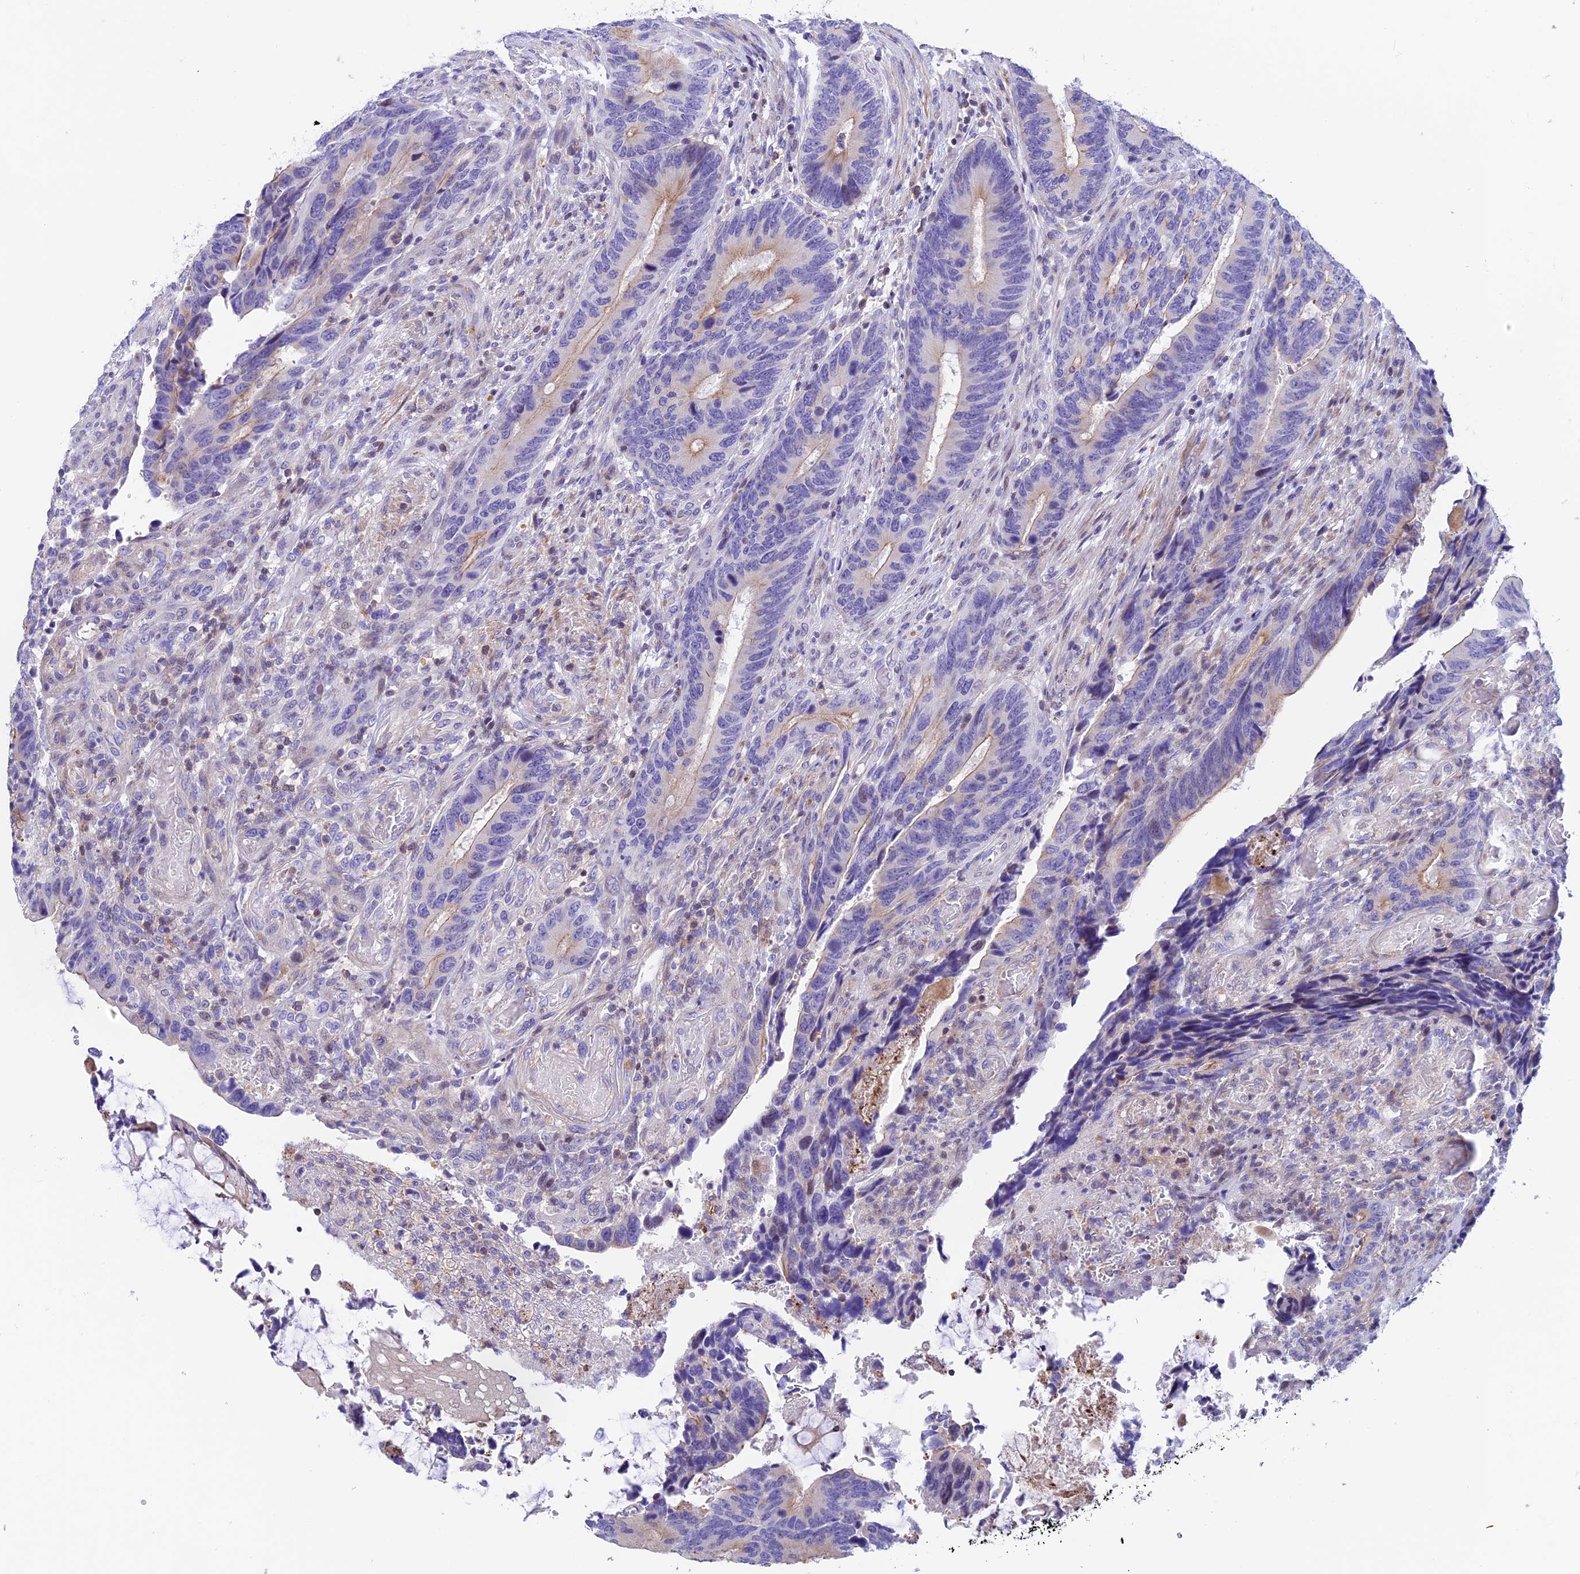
{"staining": {"intensity": "weak", "quantity": "25%-75%", "location": "cytoplasmic/membranous"}, "tissue": "colorectal cancer", "cell_type": "Tumor cells", "image_type": "cancer", "snomed": [{"axis": "morphology", "description": "Adenocarcinoma, NOS"}, {"axis": "topography", "description": "Colon"}], "caption": "Adenocarcinoma (colorectal) was stained to show a protein in brown. There is low levels of weak cytoplasmic/membranous staining in about 25%-75% of tumor cells.", "gene": "PRIM1", "patient": {"sex": "male", "age": 87}}